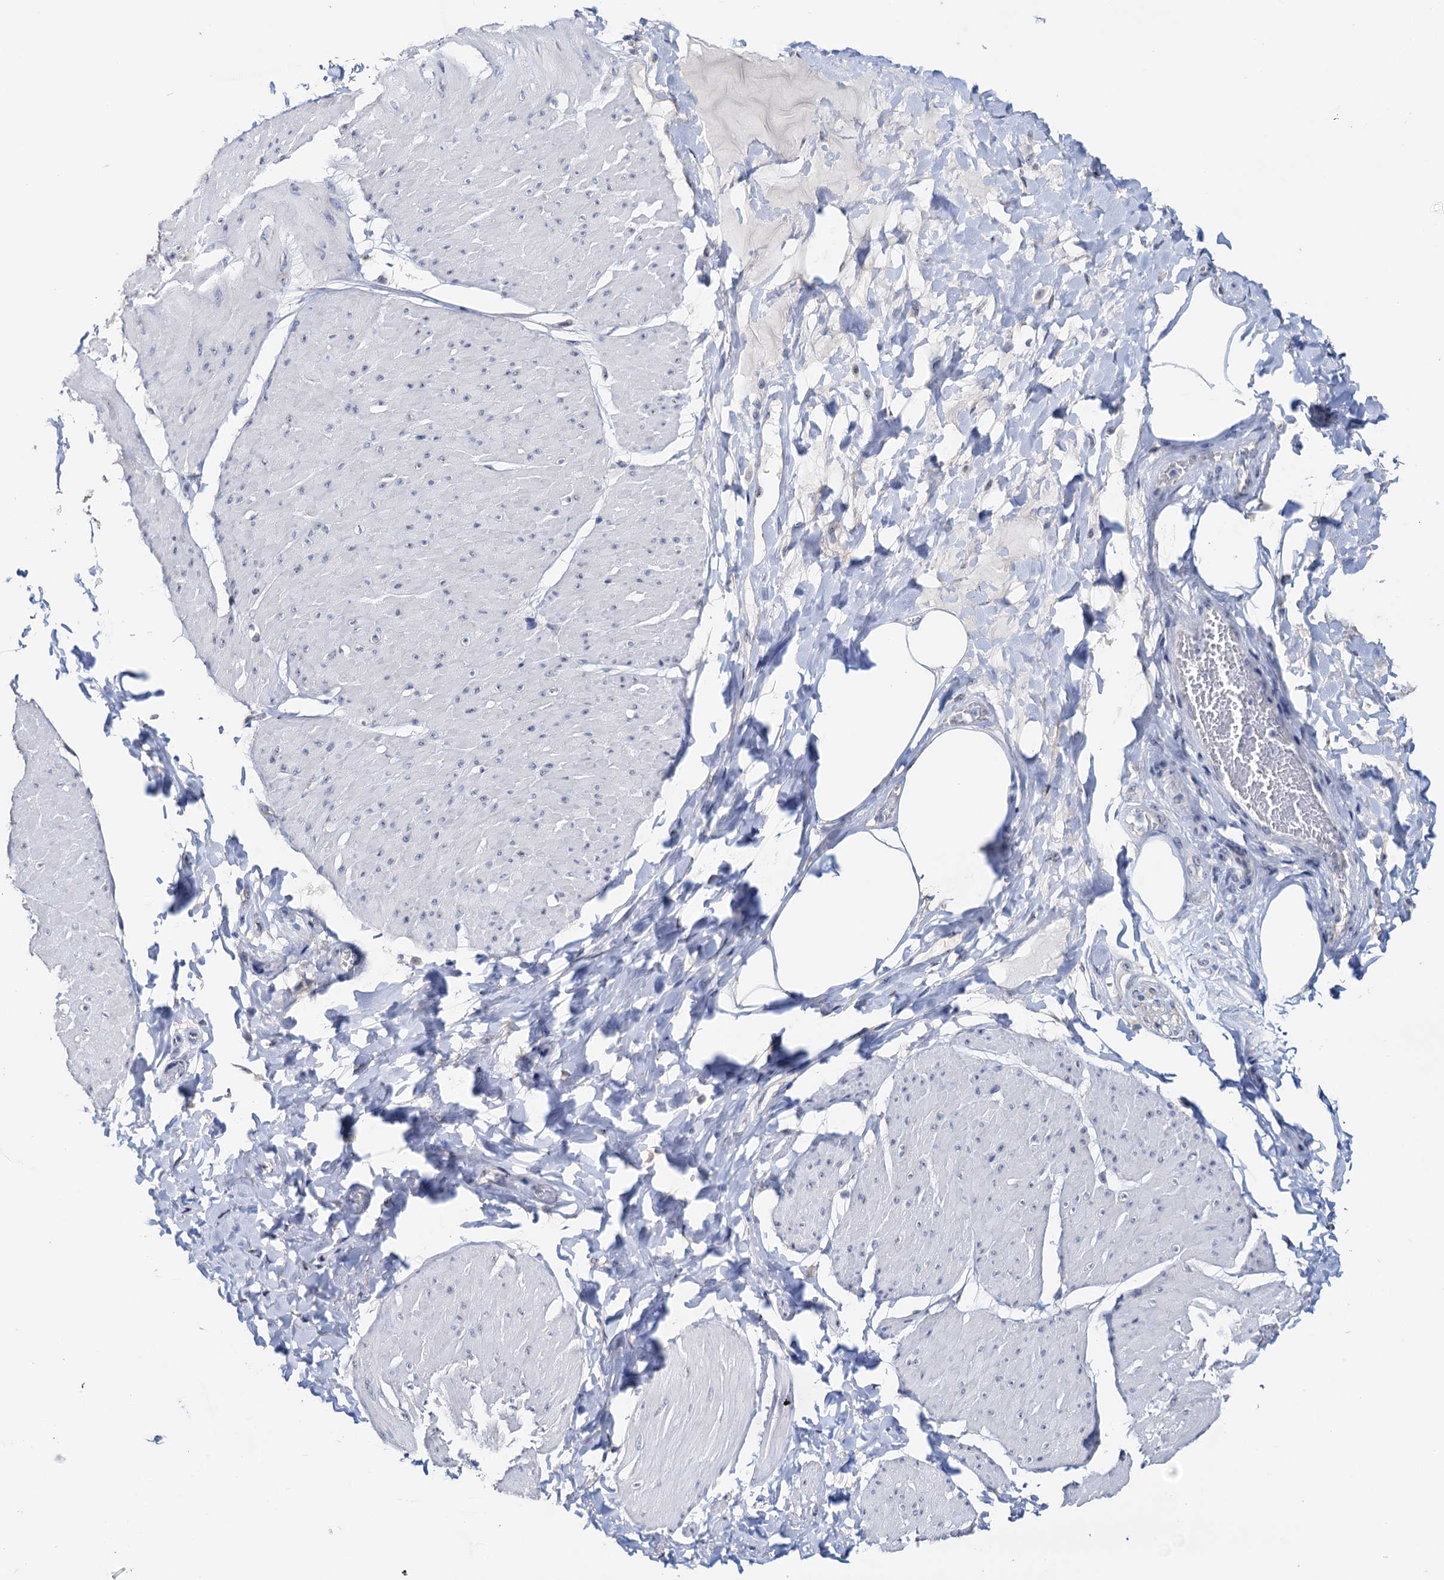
{"staining": {"intensity": "negative", "quantity": "none", "location": "none"}, "tissue": "smooth muscle", "cell_type": "Smooth muscle cells", "image_type": "normal", "snomed": [{"axis": "morphology", "description": "Urothelial carcinoma, High grade"}, {"axis": "topography", "description": "Urinary bladder"}], "caption": "Image shows no significant protein positivity in smooth muscle cells of benign smooth muscle.", "gene": "C2CD3", "patient": {"sex": "male", "age": 46}}